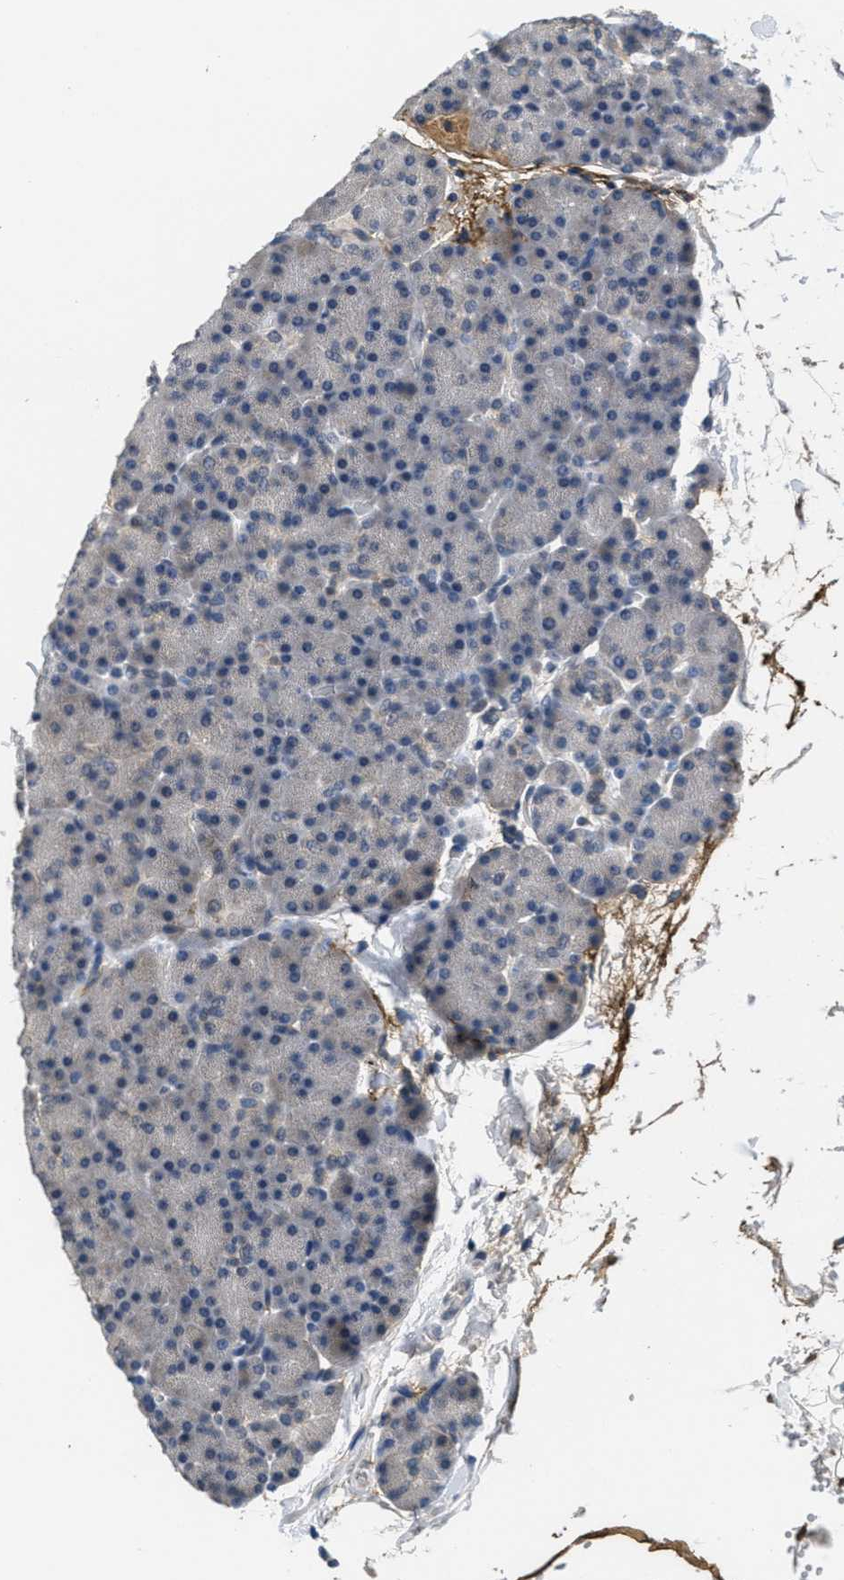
{"staining": {"intensity": "weak", "quantity": "<25%", "location": "cytoplasmic/membranous"}, "tissue": "pancreas", "cell_type": "Exocrine glandular cells", "image_type": "normal", "snomed": [{"axis": "morphology", "description": "Normal tissue, NOS"}, {"axis": "topography", "description": "Pancreas"}], "caption": "IHC histopathology image of unremarkable pancreas: pancreas stained with DAB reveals no significant protein staining in exocrine glandular cells.", "gene": "ANGPT1", "patient": {"sex": "female", "age": 35}}